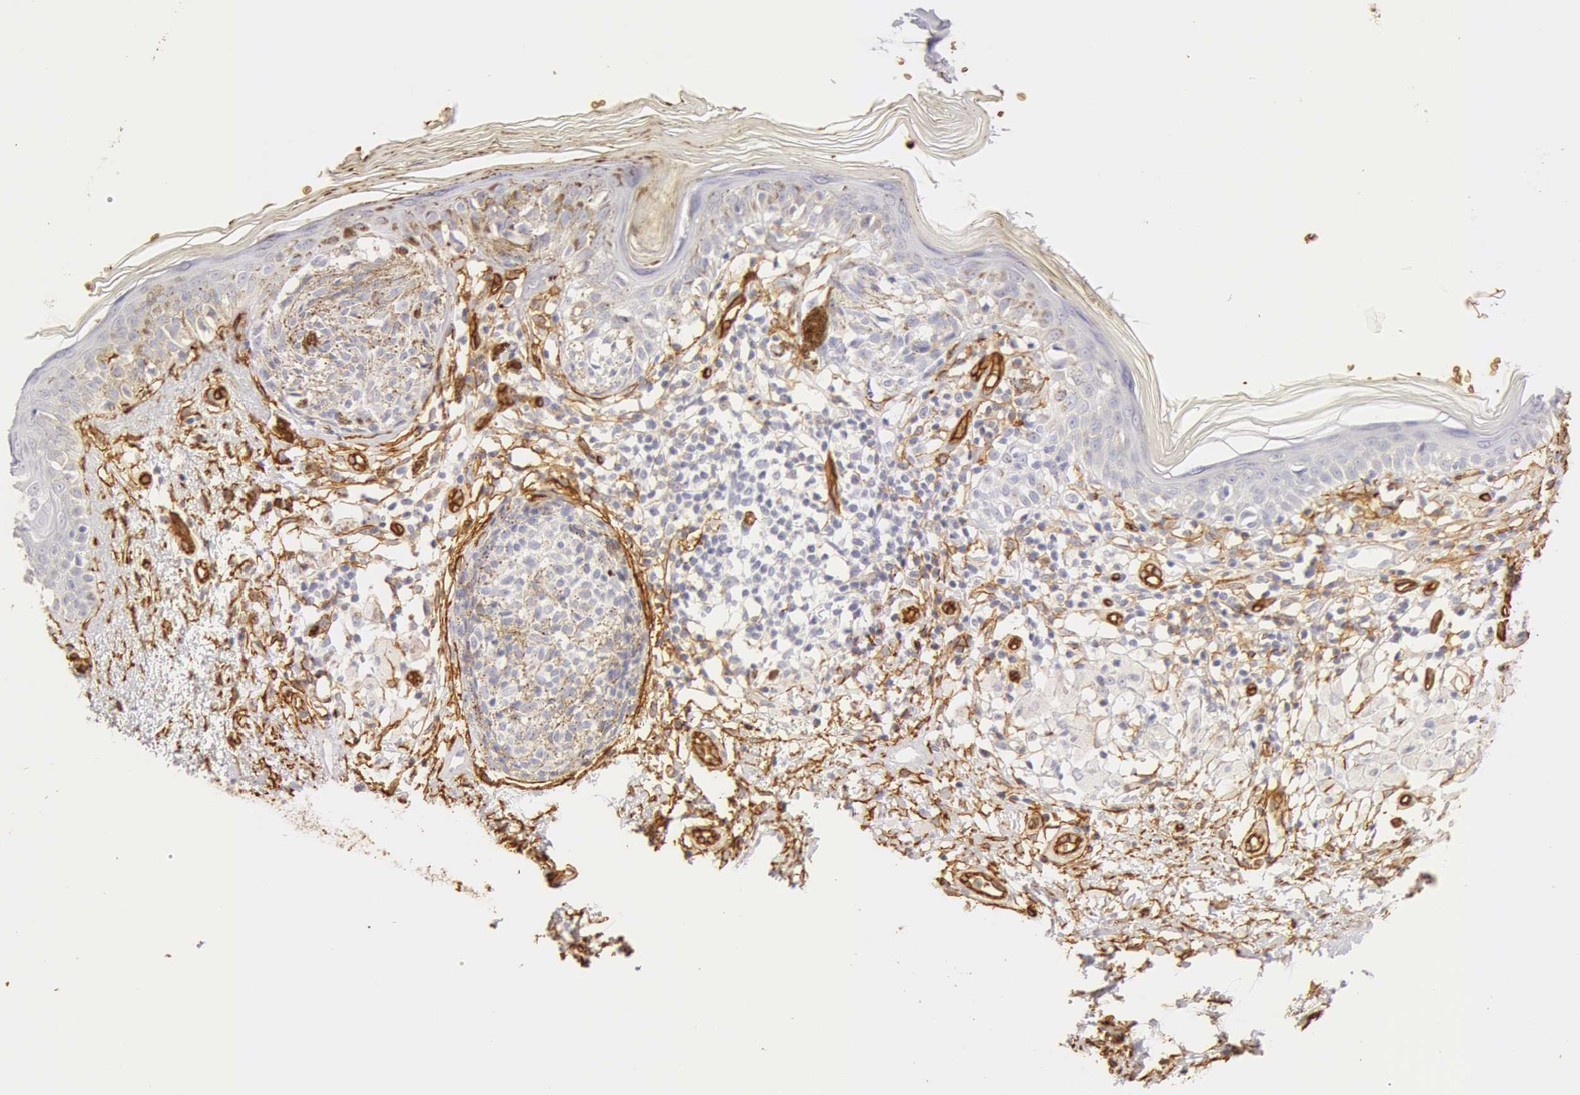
{"staining": {"intensity": "negative", "quantity": "none", "location": "none"}, "tissue": "melanoma", "cell_type": "Tumor cells", "image_type": "cancer", "snomed": [{"axis": "morphology", "description": "Malignant melanoma, NOS"}, {"axis": "topography", "description": "Skin"}], "caption": "This micrograph is of malignant melanoma stained with immunohistochemistry to label a protein in brown with the nuclei are counter-stained blue. There is no expression in tumor cells. The staining is performed using DAB (3,3'-diaminobenzidine) brown chromogen with nuclei counter-stained in using hematoxylin.", "gene": "AQP1", "patient": {"sex": "male", "age": 88}}